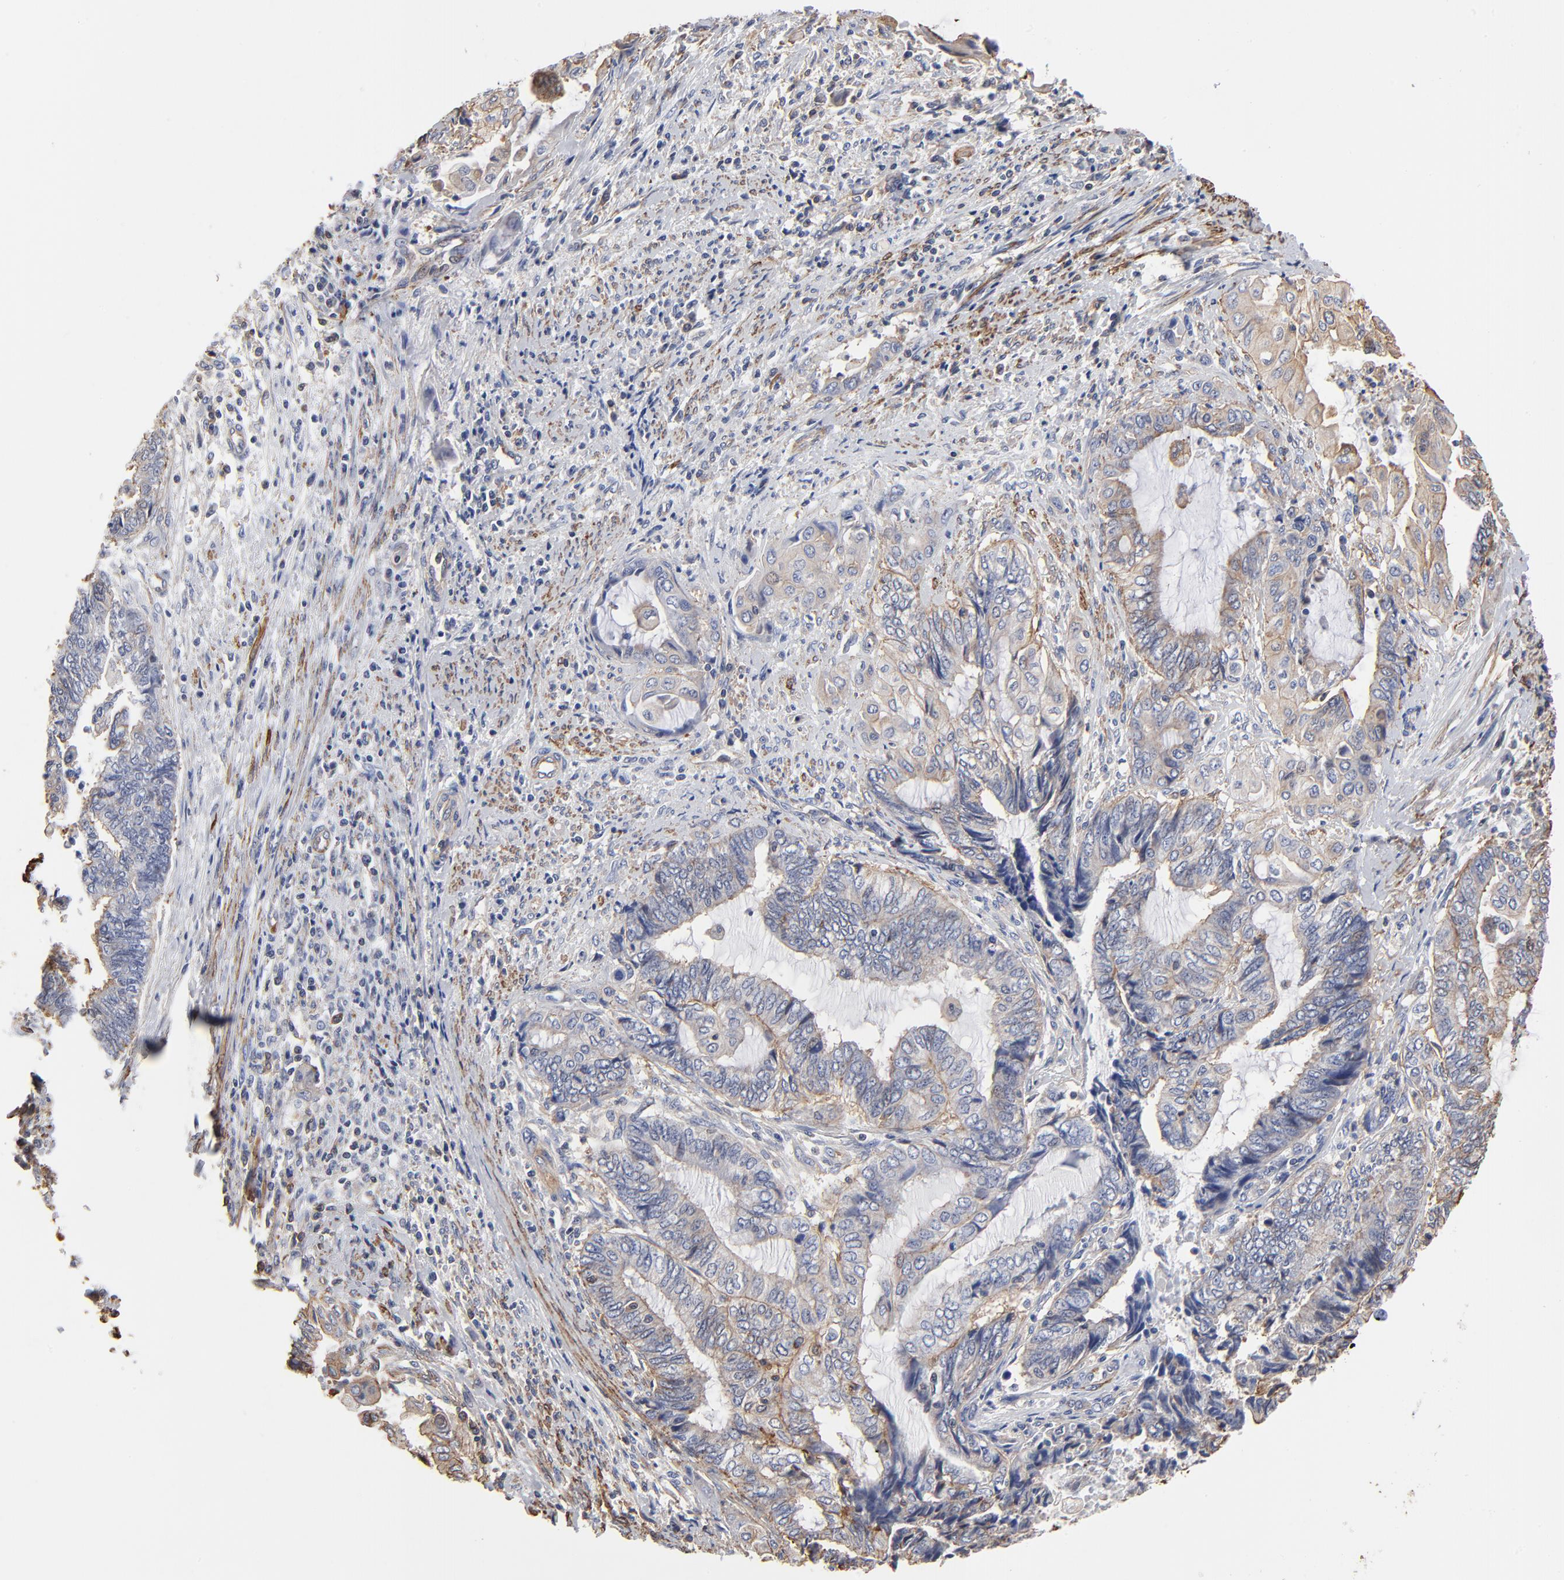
{"staining": {"intensity": "weak", "quantity": "25%-75%", "location": "cytoplasmic/membranous"}, "tissue": "endometrial cancer", "cell_type": "Tumor cells", "image_type": "cancer", "snomed": [{"axis": "morphology", "description": "Adenocarcinoma, NOS"}, {"axis": "topography", "description": "Uterus"}, {"axis": "topography", "description": "Endometrium"}], "caption": "The micrograph demonstrates immunohistochemical staining of endometrial cancer (adenocarcinoma). There is weak cytoplasmic/membranous positivity is present in approximately 25%-75% of tumor cells.", "gene": "ACTA2", "patient": {"sex": "female", "age": 70}}